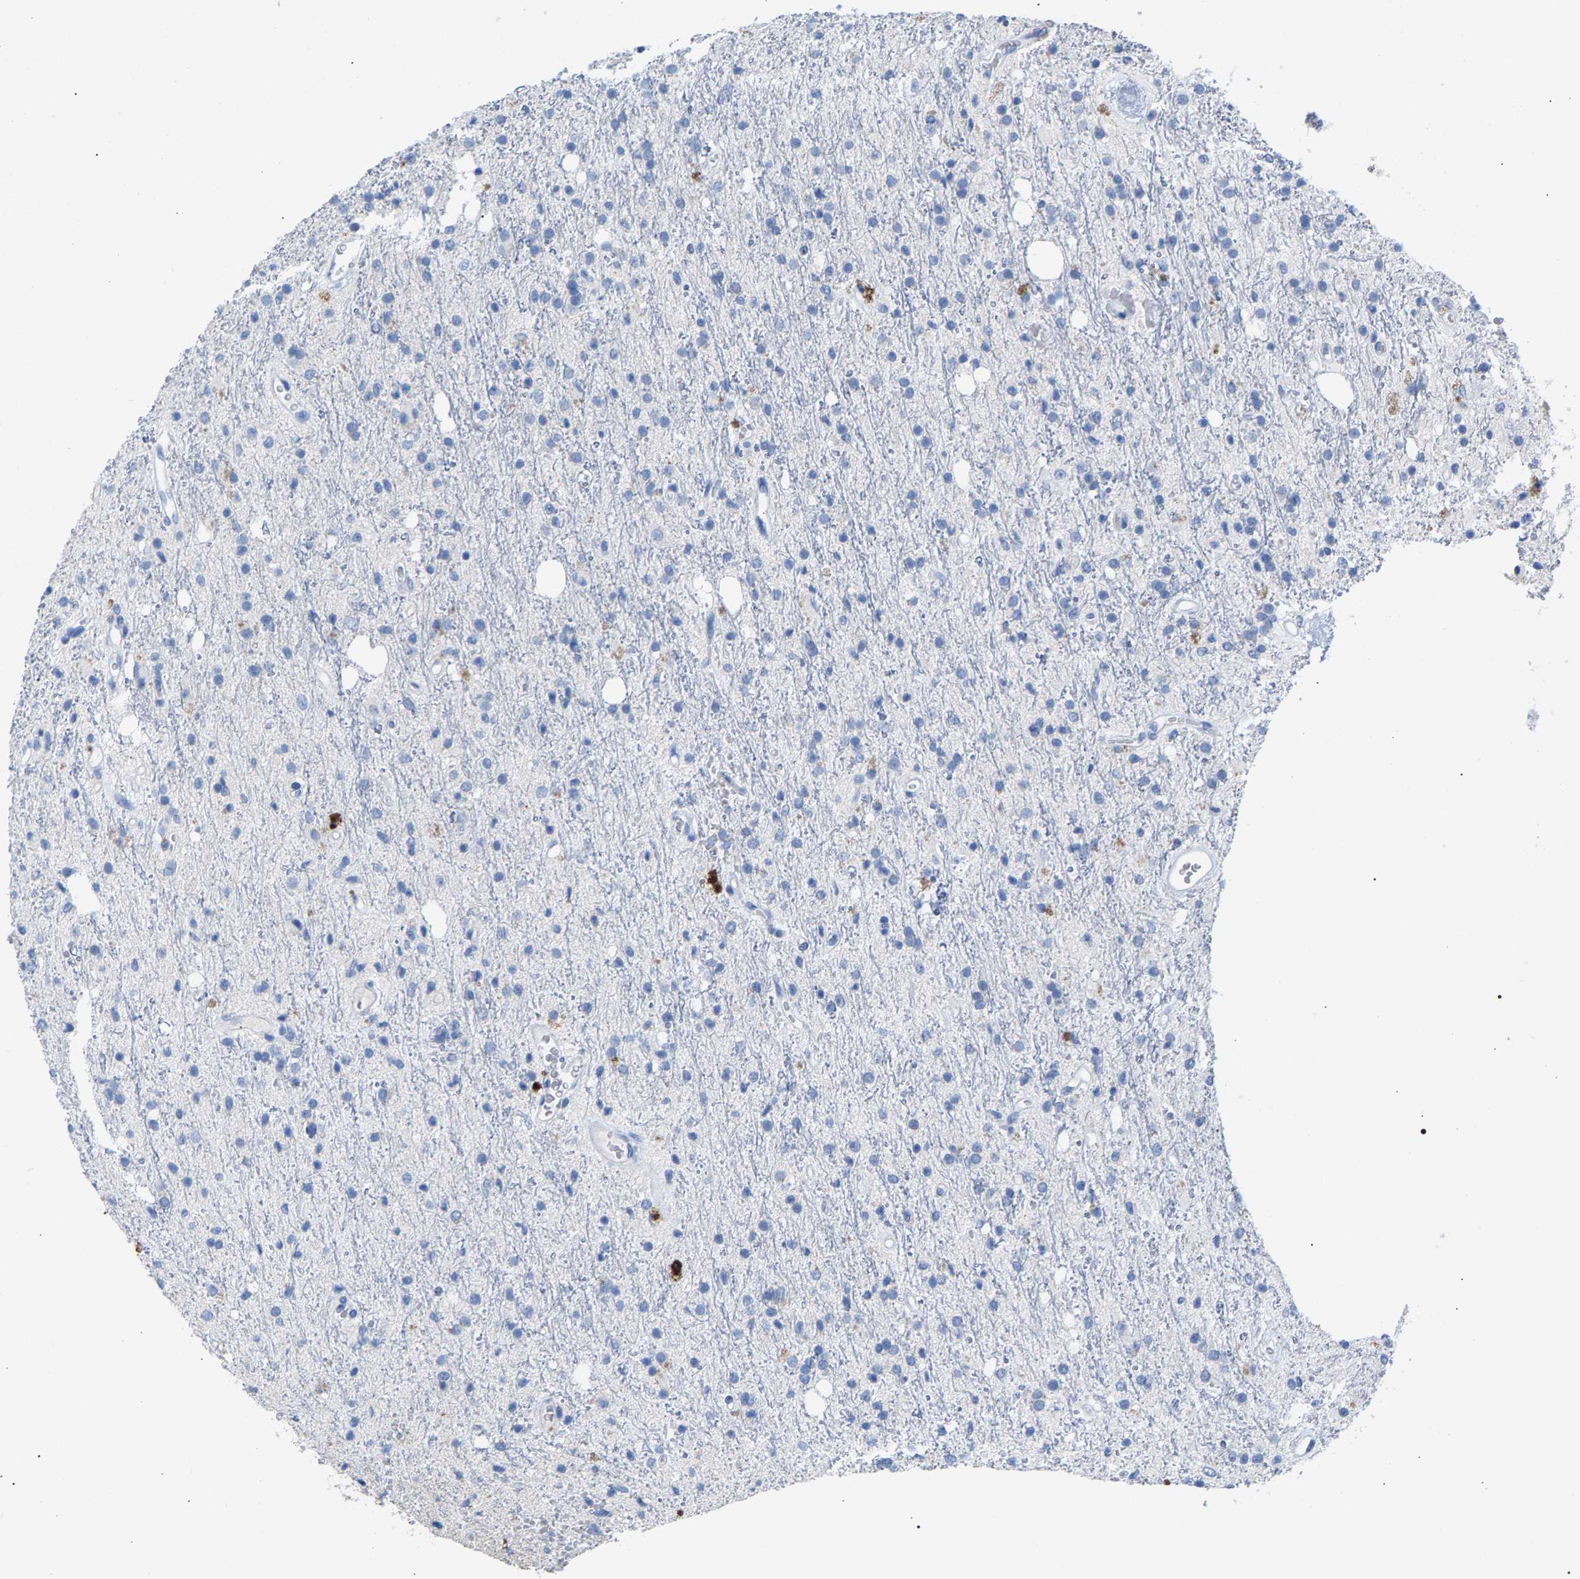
{"staining": {"intensity": "negative", "quantity": "none", "location": "none"}, "tissue": "glioma", "cell_type": "Tumor cells", "image_type": "cancer", "snomed": [{"axis": "morphology", "description": "Glioma, malignant, High grade"}, {"axis": "topography", "description": "Brain"}], "caption": "A histopathology image of human malignant high-grade glioma is negative for staining in tumor cells.", "gene": "APOH", "patient": {"sex": "male", "age": 47}}